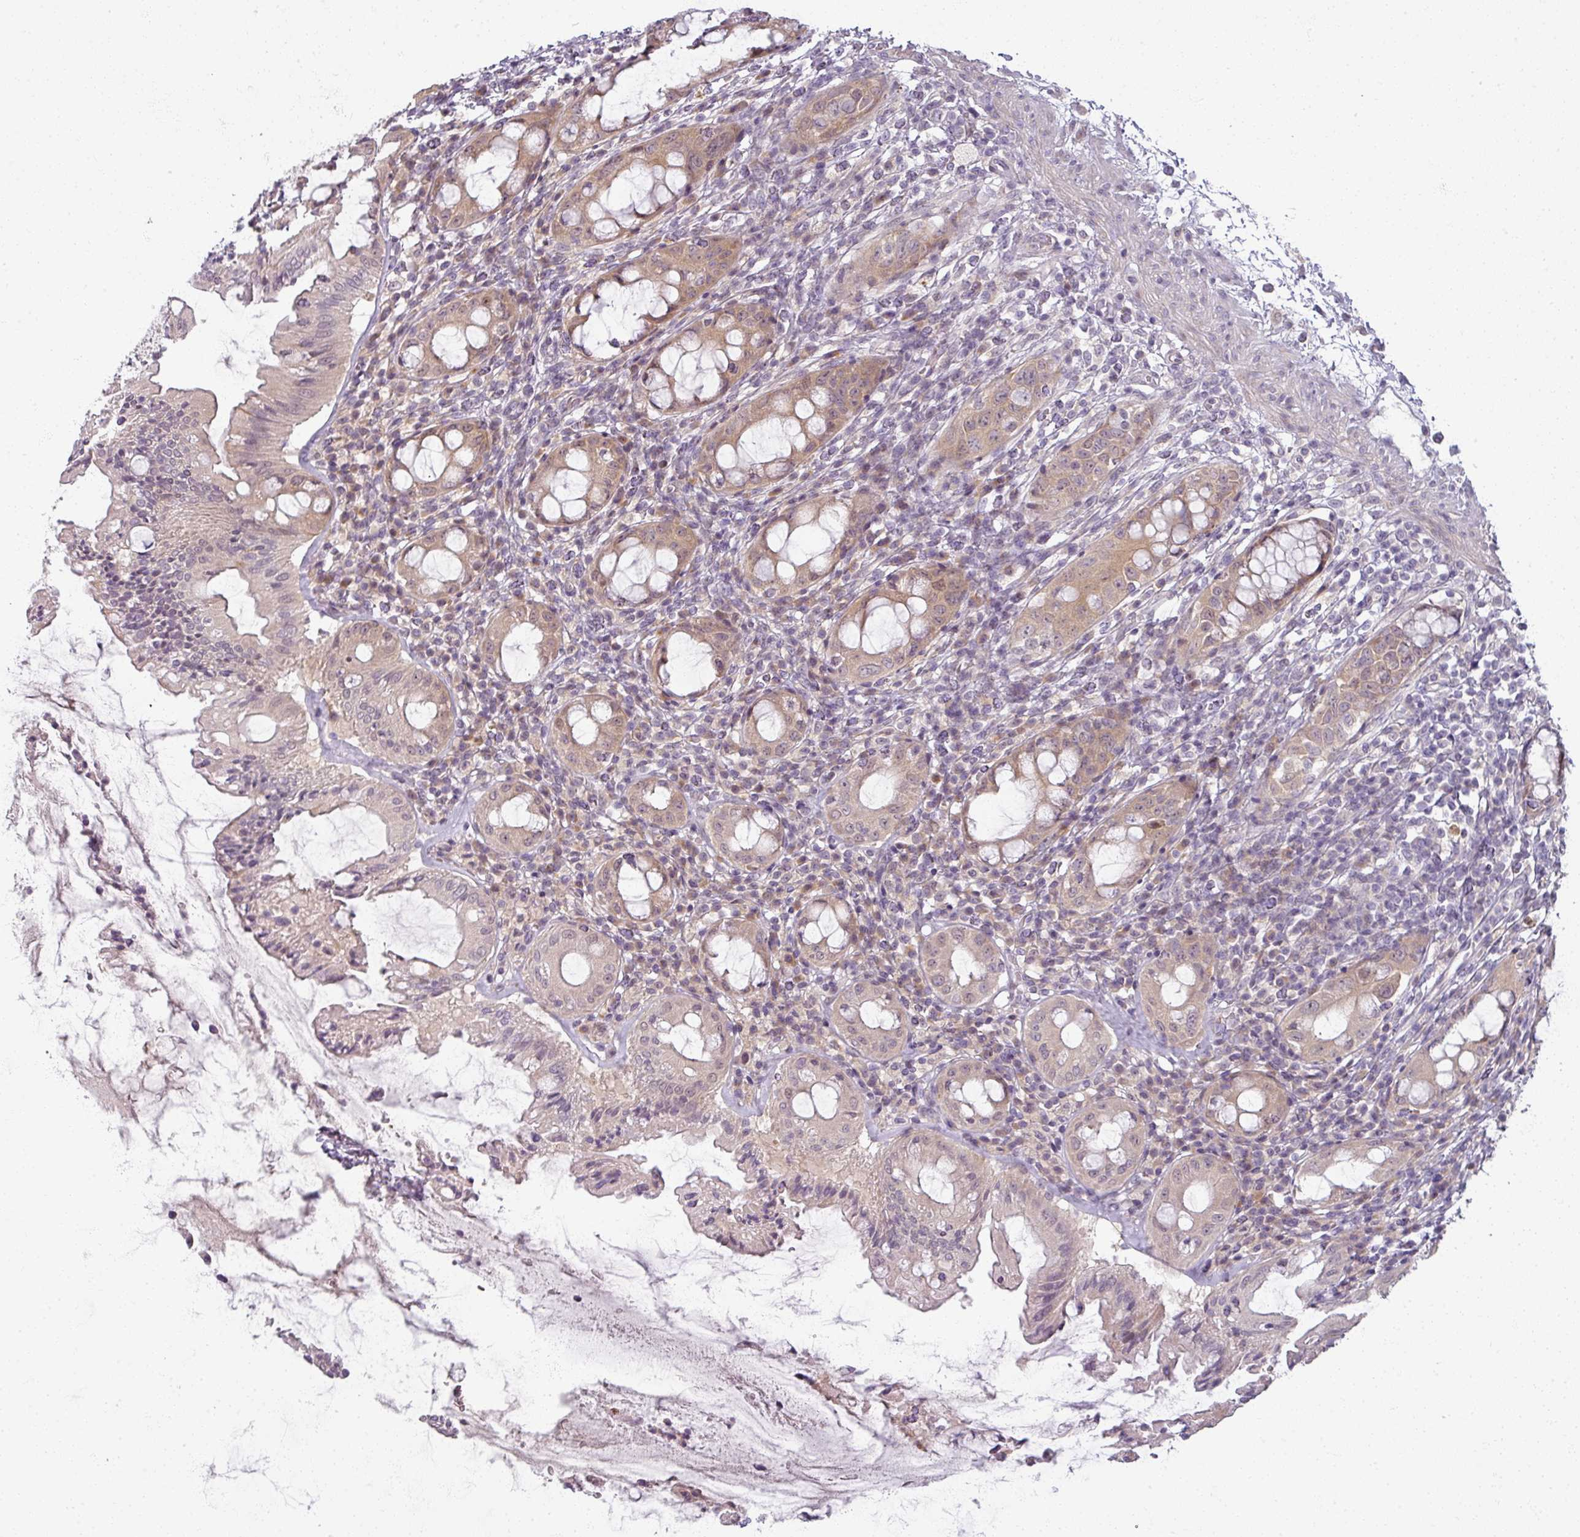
{"staining": {"intensity": "moderate", "quantity": ">75%", "location": "cytoplasmic/membranous"}, "tissue": "rectum", "cell_type": "Glandular cells", "image_type": "normal", "snomed": [{"axis": "morphology", "description": "Normal tissue, NOS"}, {"axis": "topography", "description": "Rectum"}], "caption": "Immunohistochemistry (IHC) of unremarkable human rectum exhibits medium levels of moderate cytoplasmic/membranous positivity in about >75% of glandular cells.", "gene": "MYMK", "patient": {"sex": "female", "age": 57}}